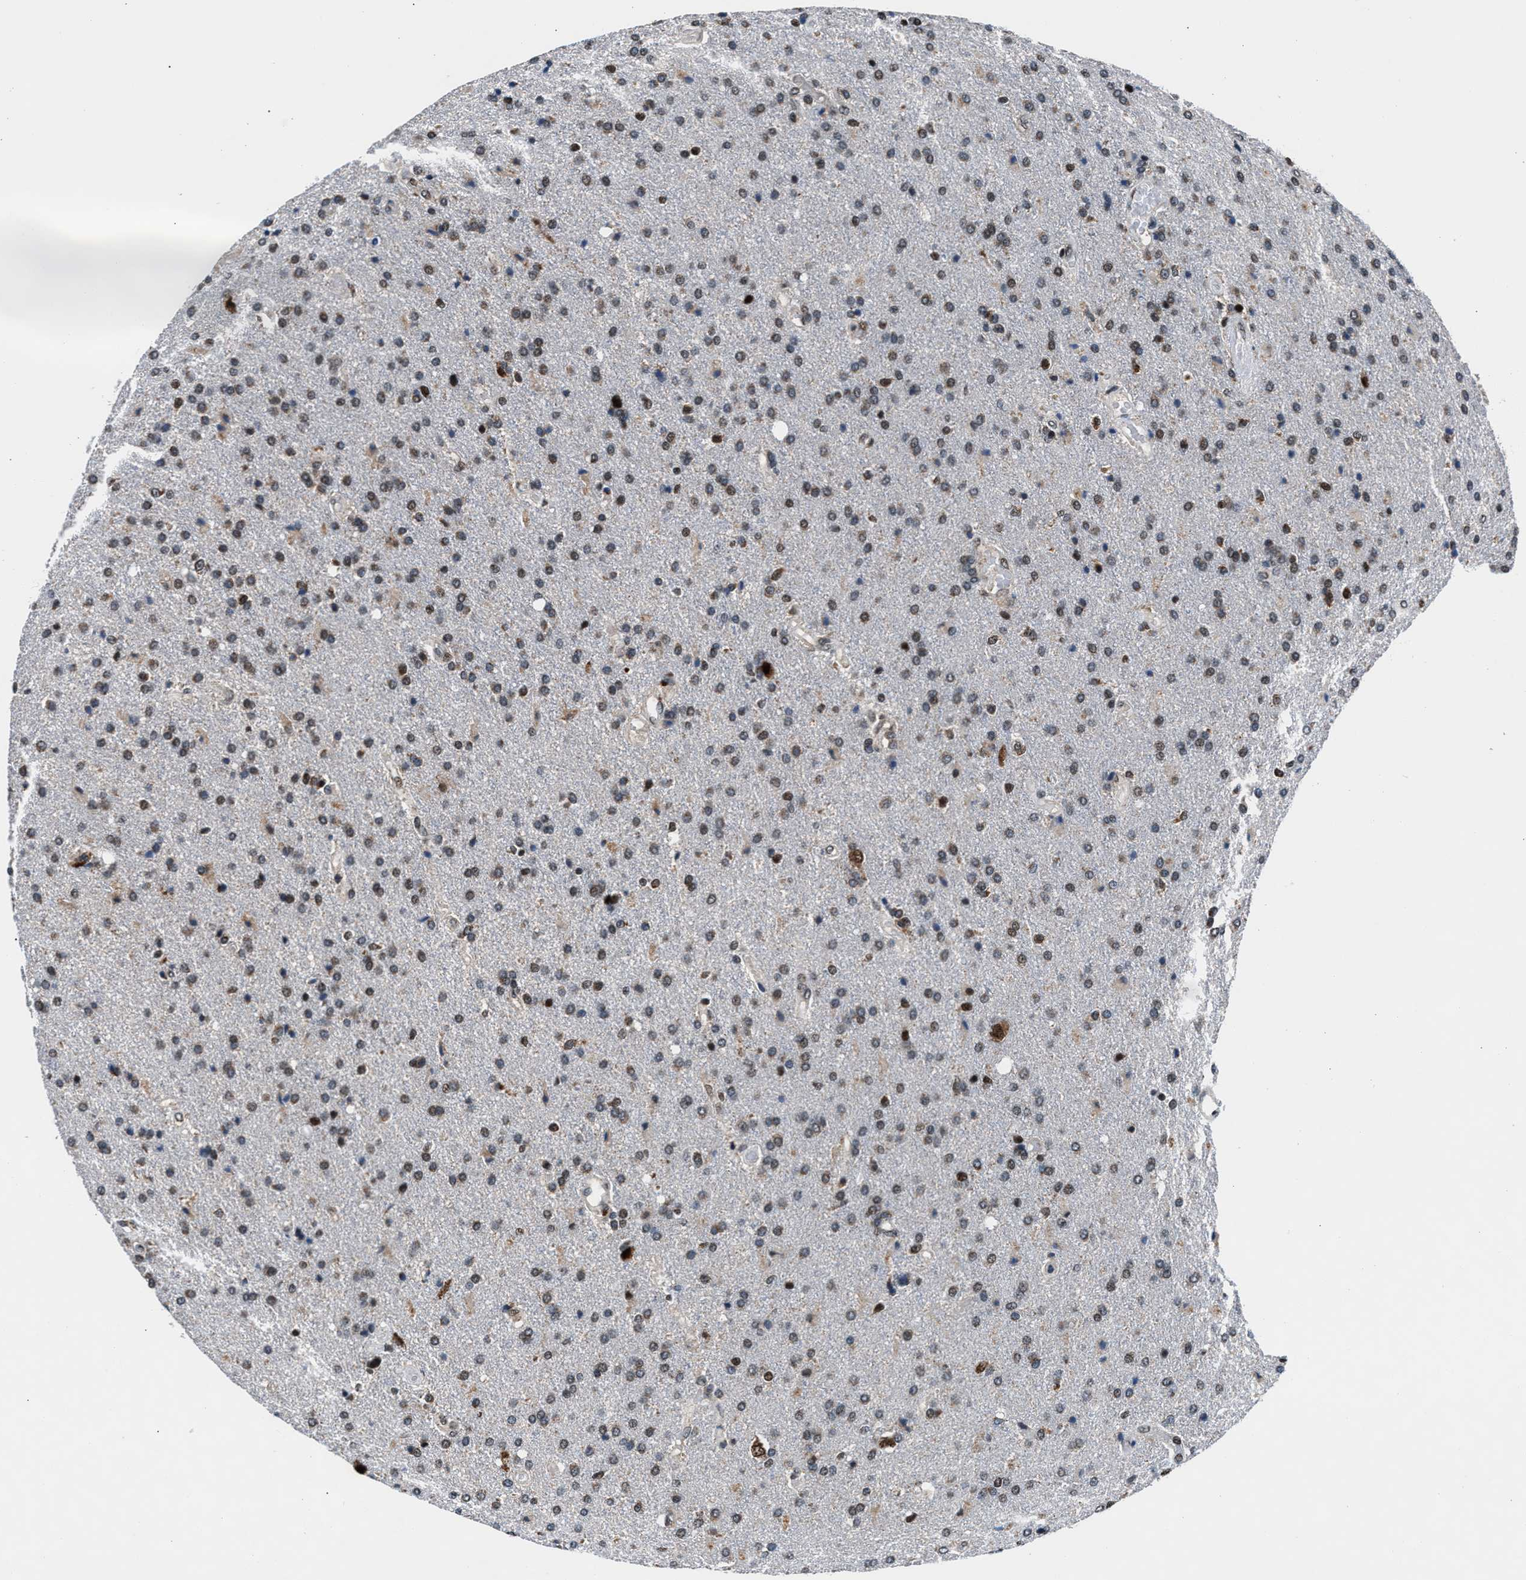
{"staining": {"intensity": "weak", "quantity": ">75%", "location": "cytoplasmic/membranous,nuclear"}, "tissue": "glioma", "cell_type": "Tumor cells", "image_type": "cancer", "snomed": [{"axis": "morphology", "description": "Glioma, malignant, High grade"}, {"axis": "topography", "description": "Brain"}], "caption": "Protein analysis of malignant glioma (high-grade) tissue shows weak cytoplasmic/membranous and nuclear staining in about >75% of tumor cells.", "gene": "PRRC2B", "patient": {"sex": "male", "age": 72}}